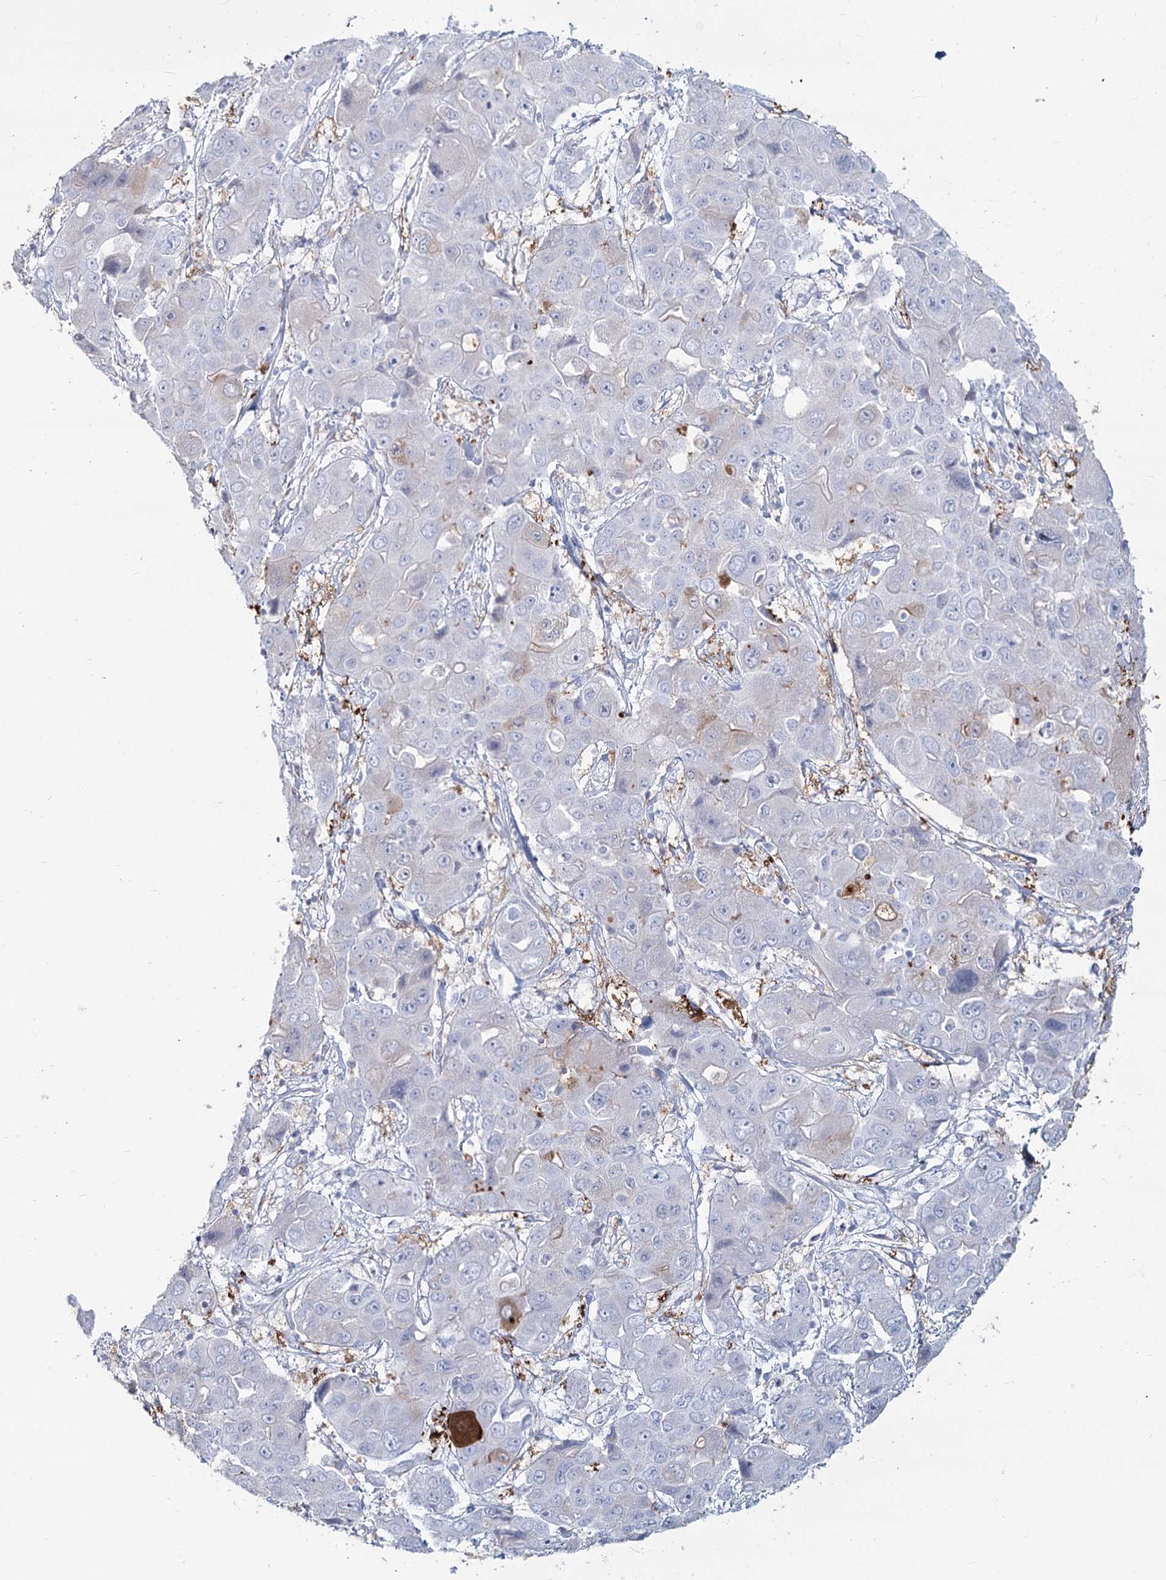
{"staining": {"intensity": "negative", "quantity": "none", "location": "none"}, "tissue": "liver cancer", "cell_type": "Tumor cells", "image_type": "cancer", "snomed": [{"axis": "morphology", "description": "Cholangiocarcinoma"}, {"axis": "topography", "description": "Liver"}], "caption": "DAB immunohistochemical staining of human liver cholangiocarcinoma demonstrates no significant positivity in tumor cells. (Brightfield microscopy of DAB immunohistochemistry at high magnification).", "gene": "SLC6A19", "patient": {"sex": "male", "age": 67}}